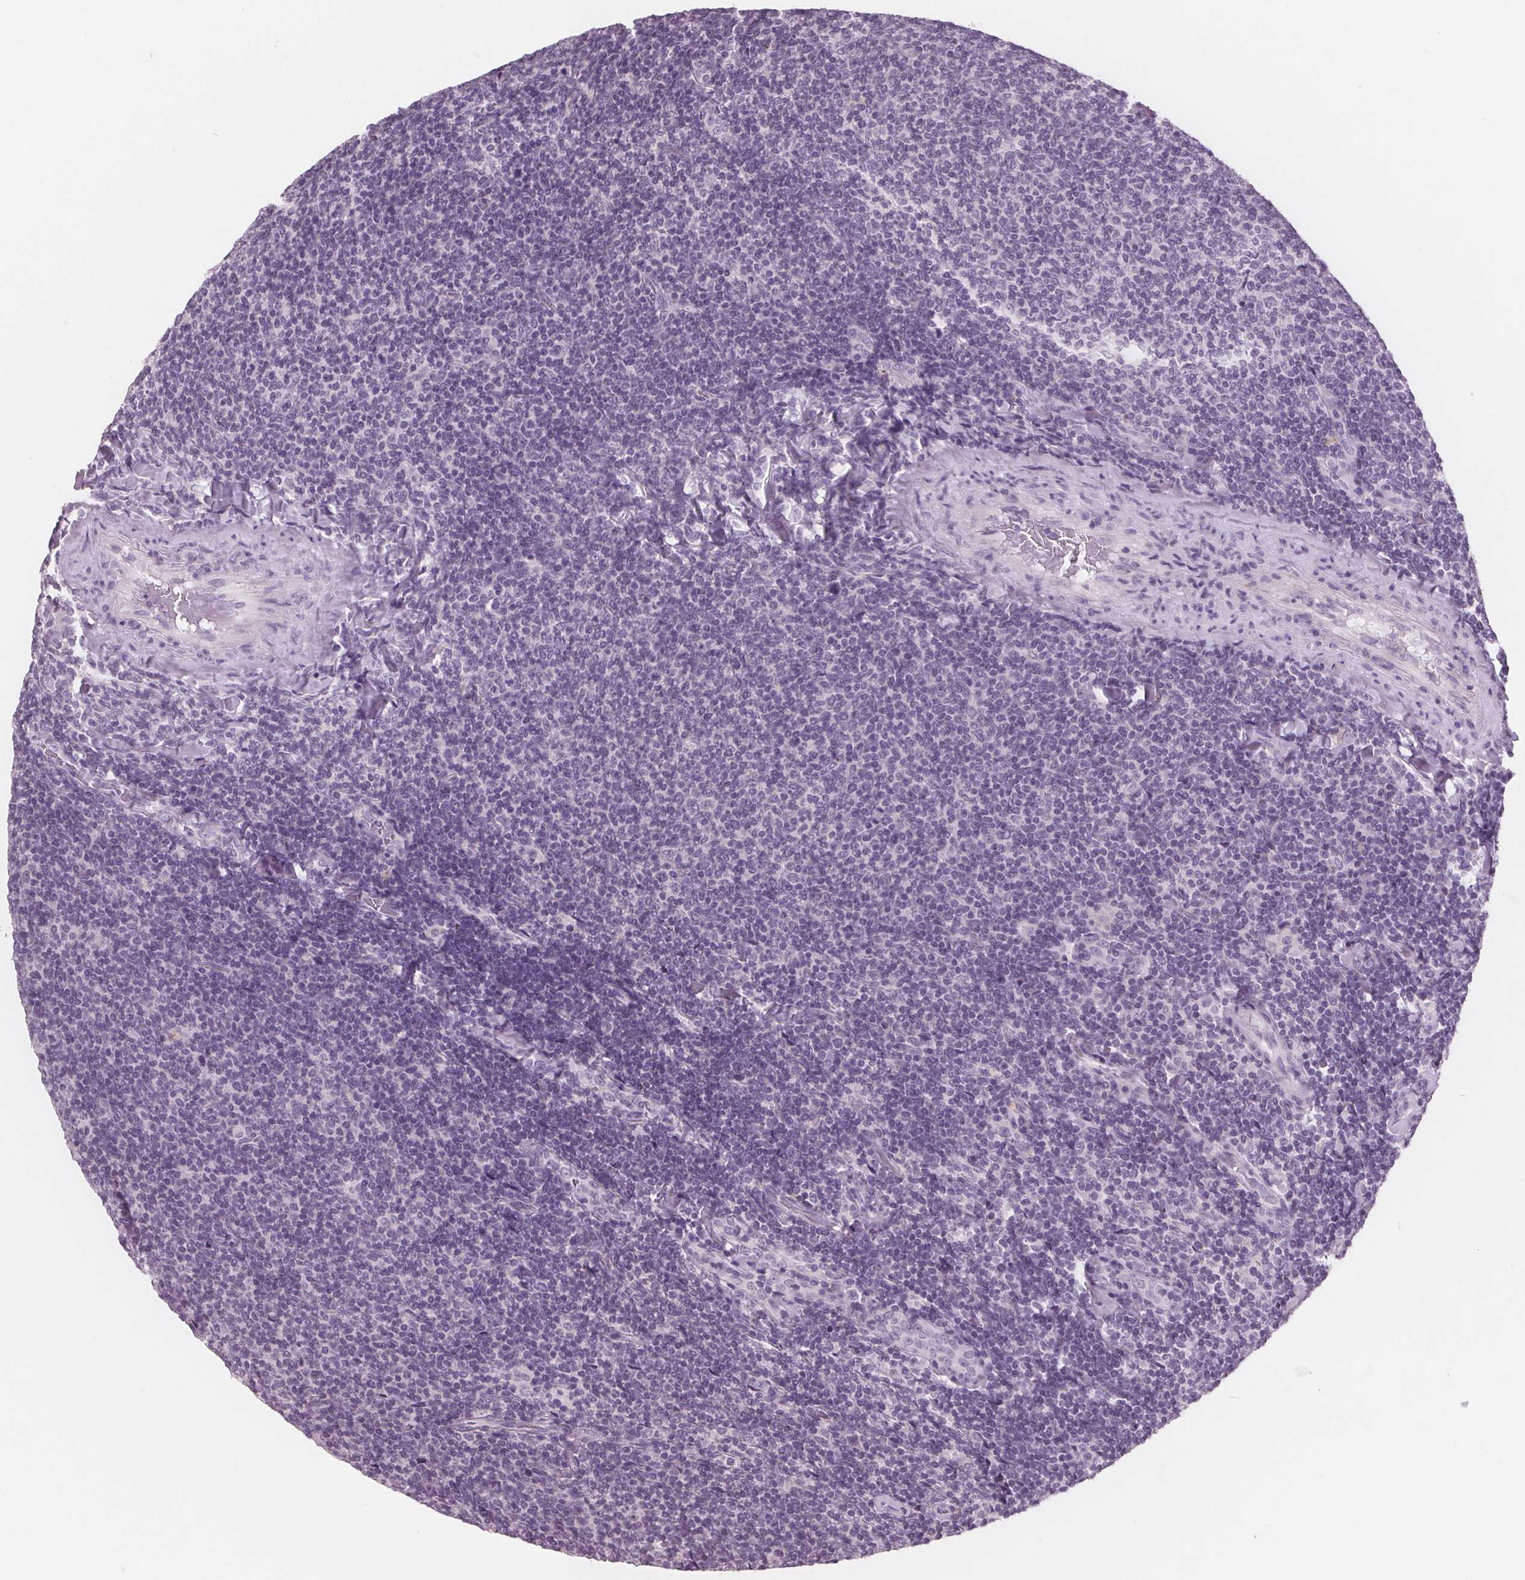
{"staining": {"intensity": "negative", "quantity": "none", "location": "none"}, "tissue": "lymphoma", "cell_type": "Tumor cells", "image_type": "cancer", "snomed": [{"axis": "morphology", "description": "Malignant lymphoma, non-Hodgkin's type, Low grade"}, {"axis": "topography", "description": "Lymph node"}], "caption": "DAB (3,3'-diaminobenzidine) immunohistochemical staining of human malignant lymphoma, non-Hodgkin's type (low-grade) shows no significant staining in tumor cells.", "gene": "PTPN14", "patient": {"sex": "male", "age": 52}}